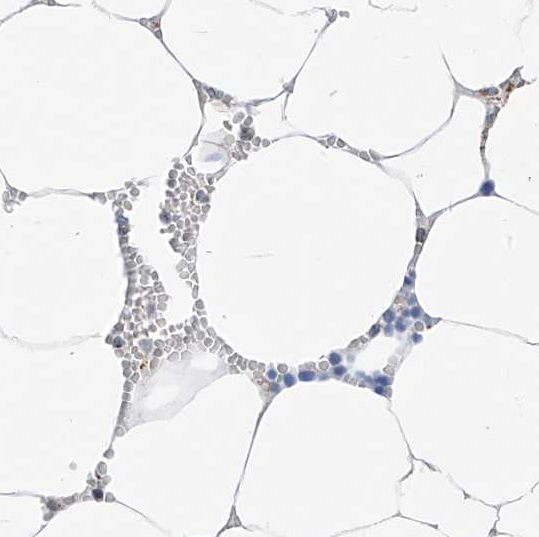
{"staining": {"intensity": "moderate", "quantity": "<25%", "location": "cytoplasmic/membranous"}, "tissue": "bone marrow", "cell_type": "Hematopoietic cells", "image_type": "normal", "snomed": [{"axis": "morphology", "description": "Normal tissue, NOS"}, {"axis": "topography", "description": "Bone marrow"}], "caption": "High-power microscopy captured an immunohistochemistry image of normal bone marrow, revealing moderate cytoplasmic/membranous expression in approximately <25% of hematopoietic cells.", "gene": "ETHE1", "patient": {"sex": "male", "age": 70}}